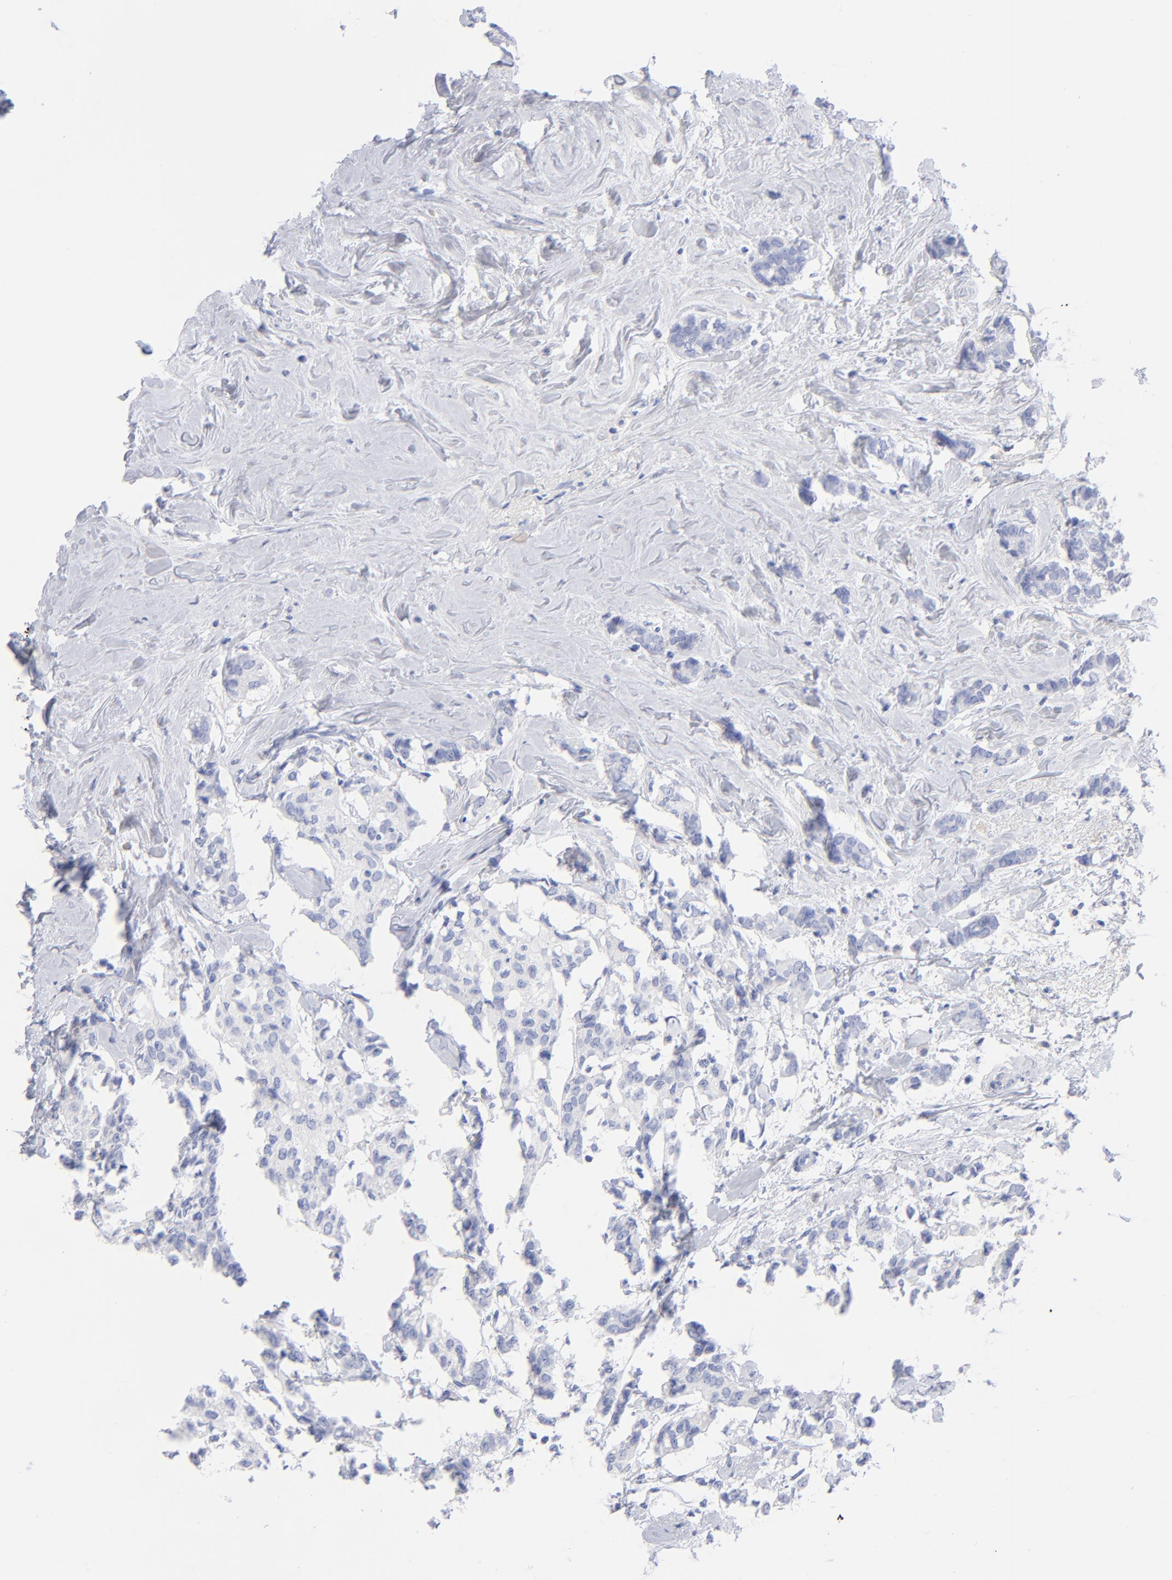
{"staining": {"intensity": "negative", "quantity": "none", "location": "none"}, "tissue": "breast cancer", "cell_type": "Tumor cells", "image_type": "cancer", "snomed": [{"axis": "morphology", "description": "Duct carcinoma"}, {"axis": "topography", "description": "Breast"}], "caption": "This is an IHC image of human breast cancer. There is no expression in tumor cells.", "gene": "ACY1", "patient": {"sex": "female", "age": 84}}